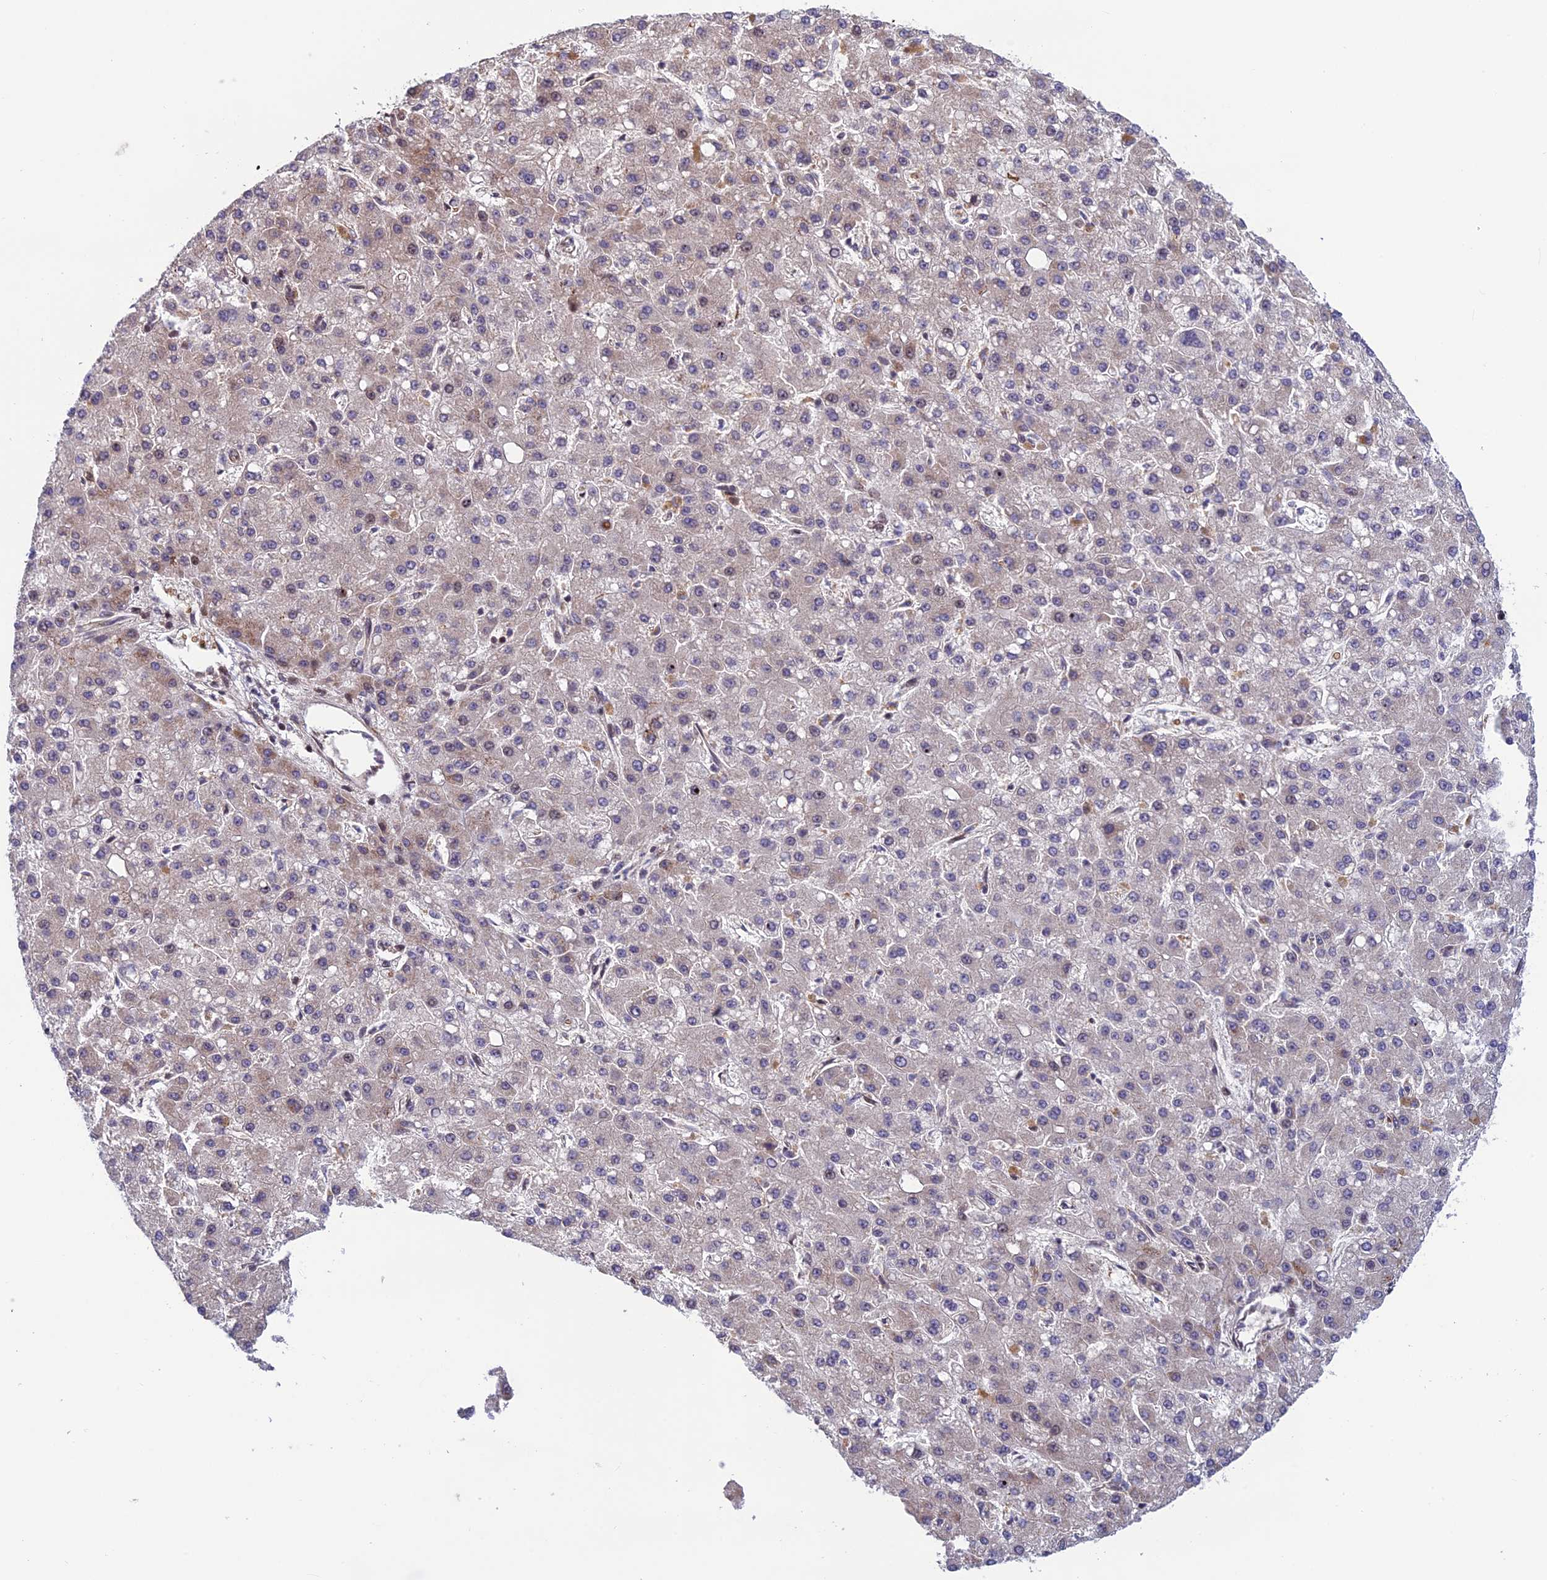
{"staining": {"intensity": "negative", "quantity": "none", "location": "none"}, "tissue": "liver cancer", "cell_type": "Tumor cells", "image_type": "cancer", "snomed": [{"axis": "morphology", "description": "Carcinoma, Hepatocellular, NOS"}, {"axis": "topography", "description": "Liver"}], "caption": "The photomicrograph displays no significant positivity in tumor cells of liver cancer.", "gene": "SMIM7", "patient": {"sex": "male", "age": 67}}